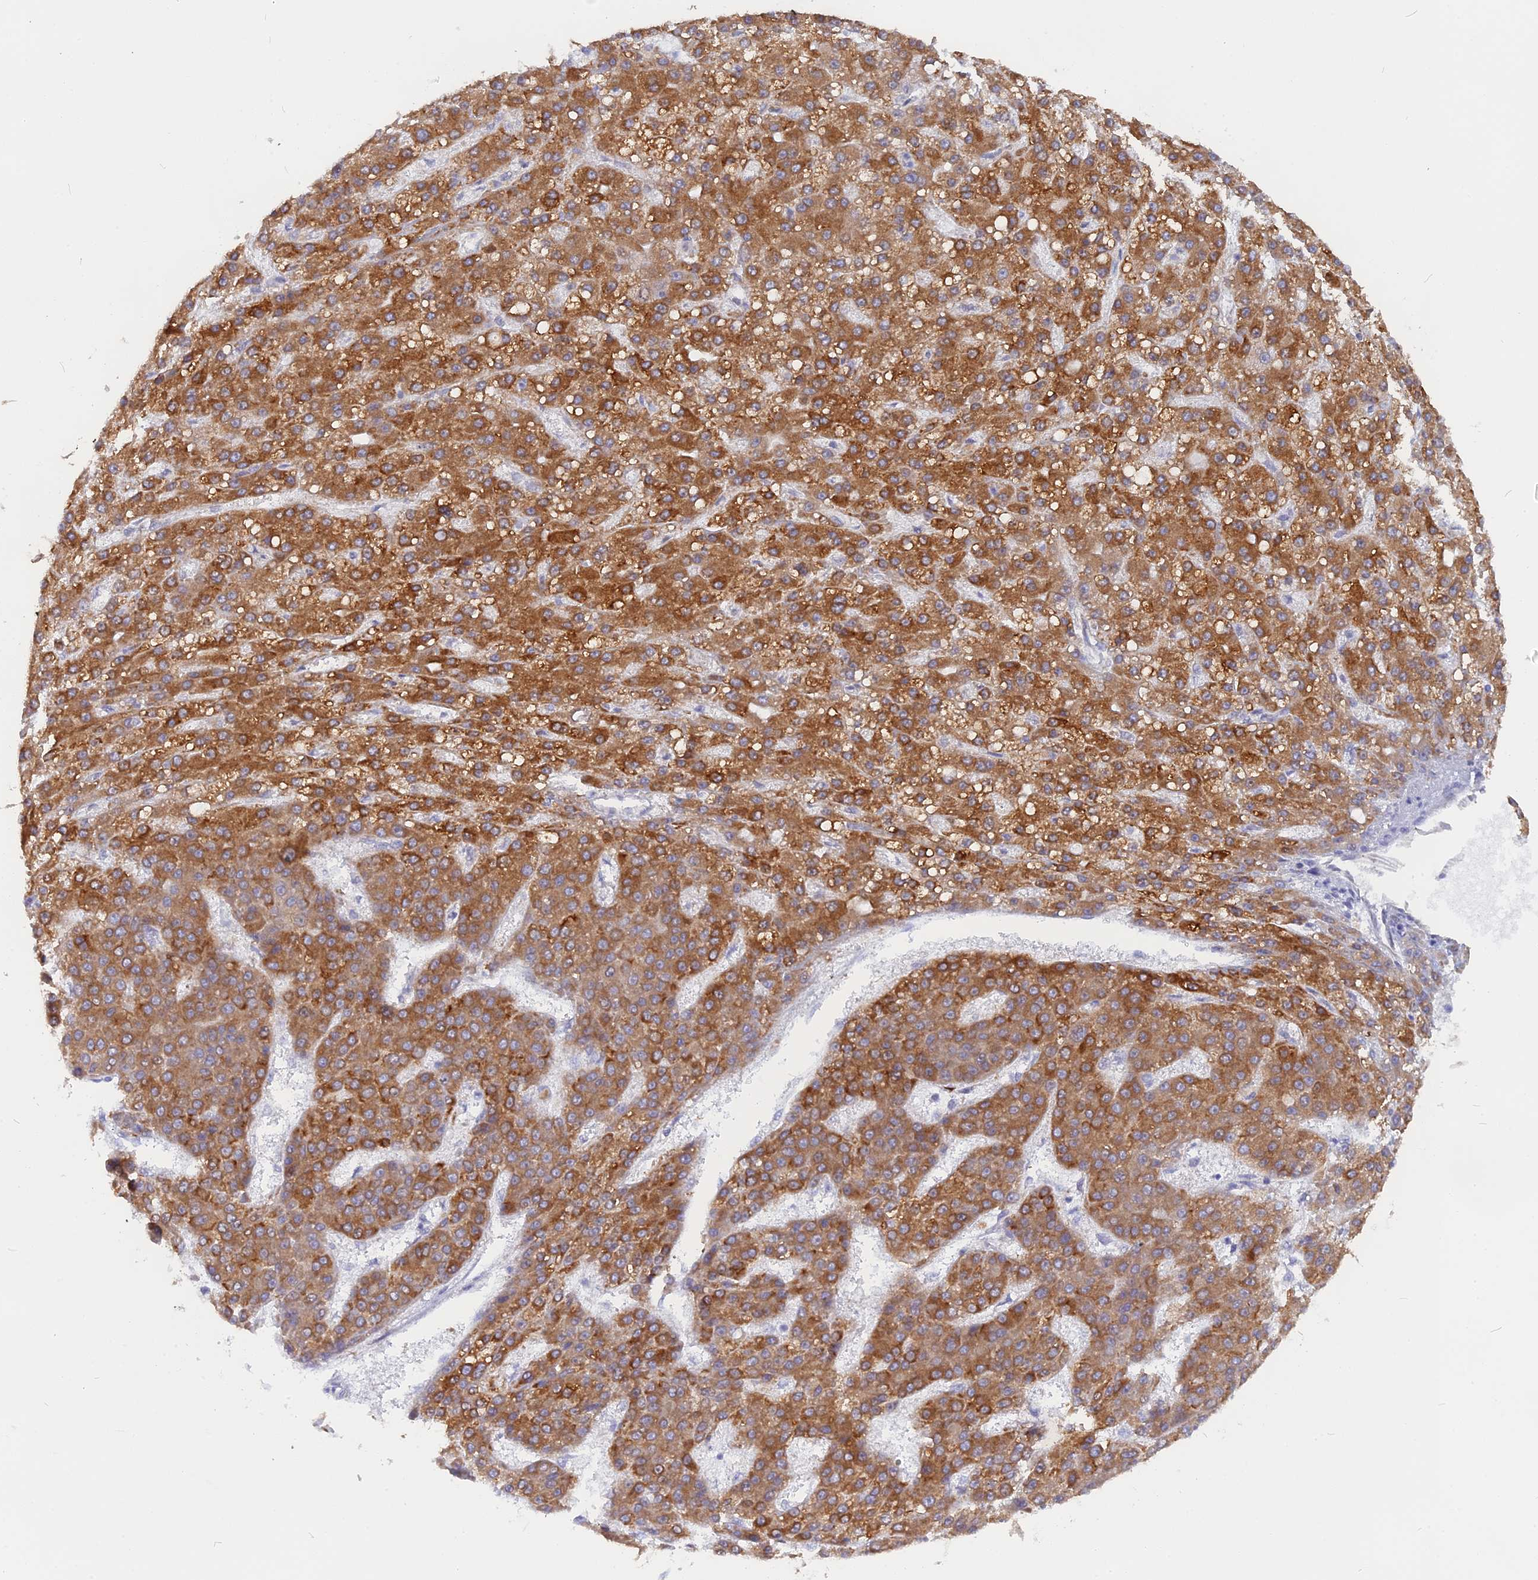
{"staining": {"intensity": "moderate", "quantity": ">75%", "location": "cytoplasmic/membranous"}, "tissue": "liver cancer", "cell_type": "Tumor cells", "image_type": "cancer", "snomed": [{"axis": "morphology", "description": "Carcinoma, Hepatocellular, NOS"}, {"axis": "topography", "description": "Liver"}], "caption": "Immunohistochemical staining of liver hepatocellular carcinoma shows medium levels of moderate cytoplasmic/membranous protein staining in approximately >75% of tumor cells. (DAB (3,3'-diaminobenzidine) IHC, brown staining for protein, blue staining for nuclei).", "gene": "TLCD1", "patient": {"sex": "male", "age": 67}}